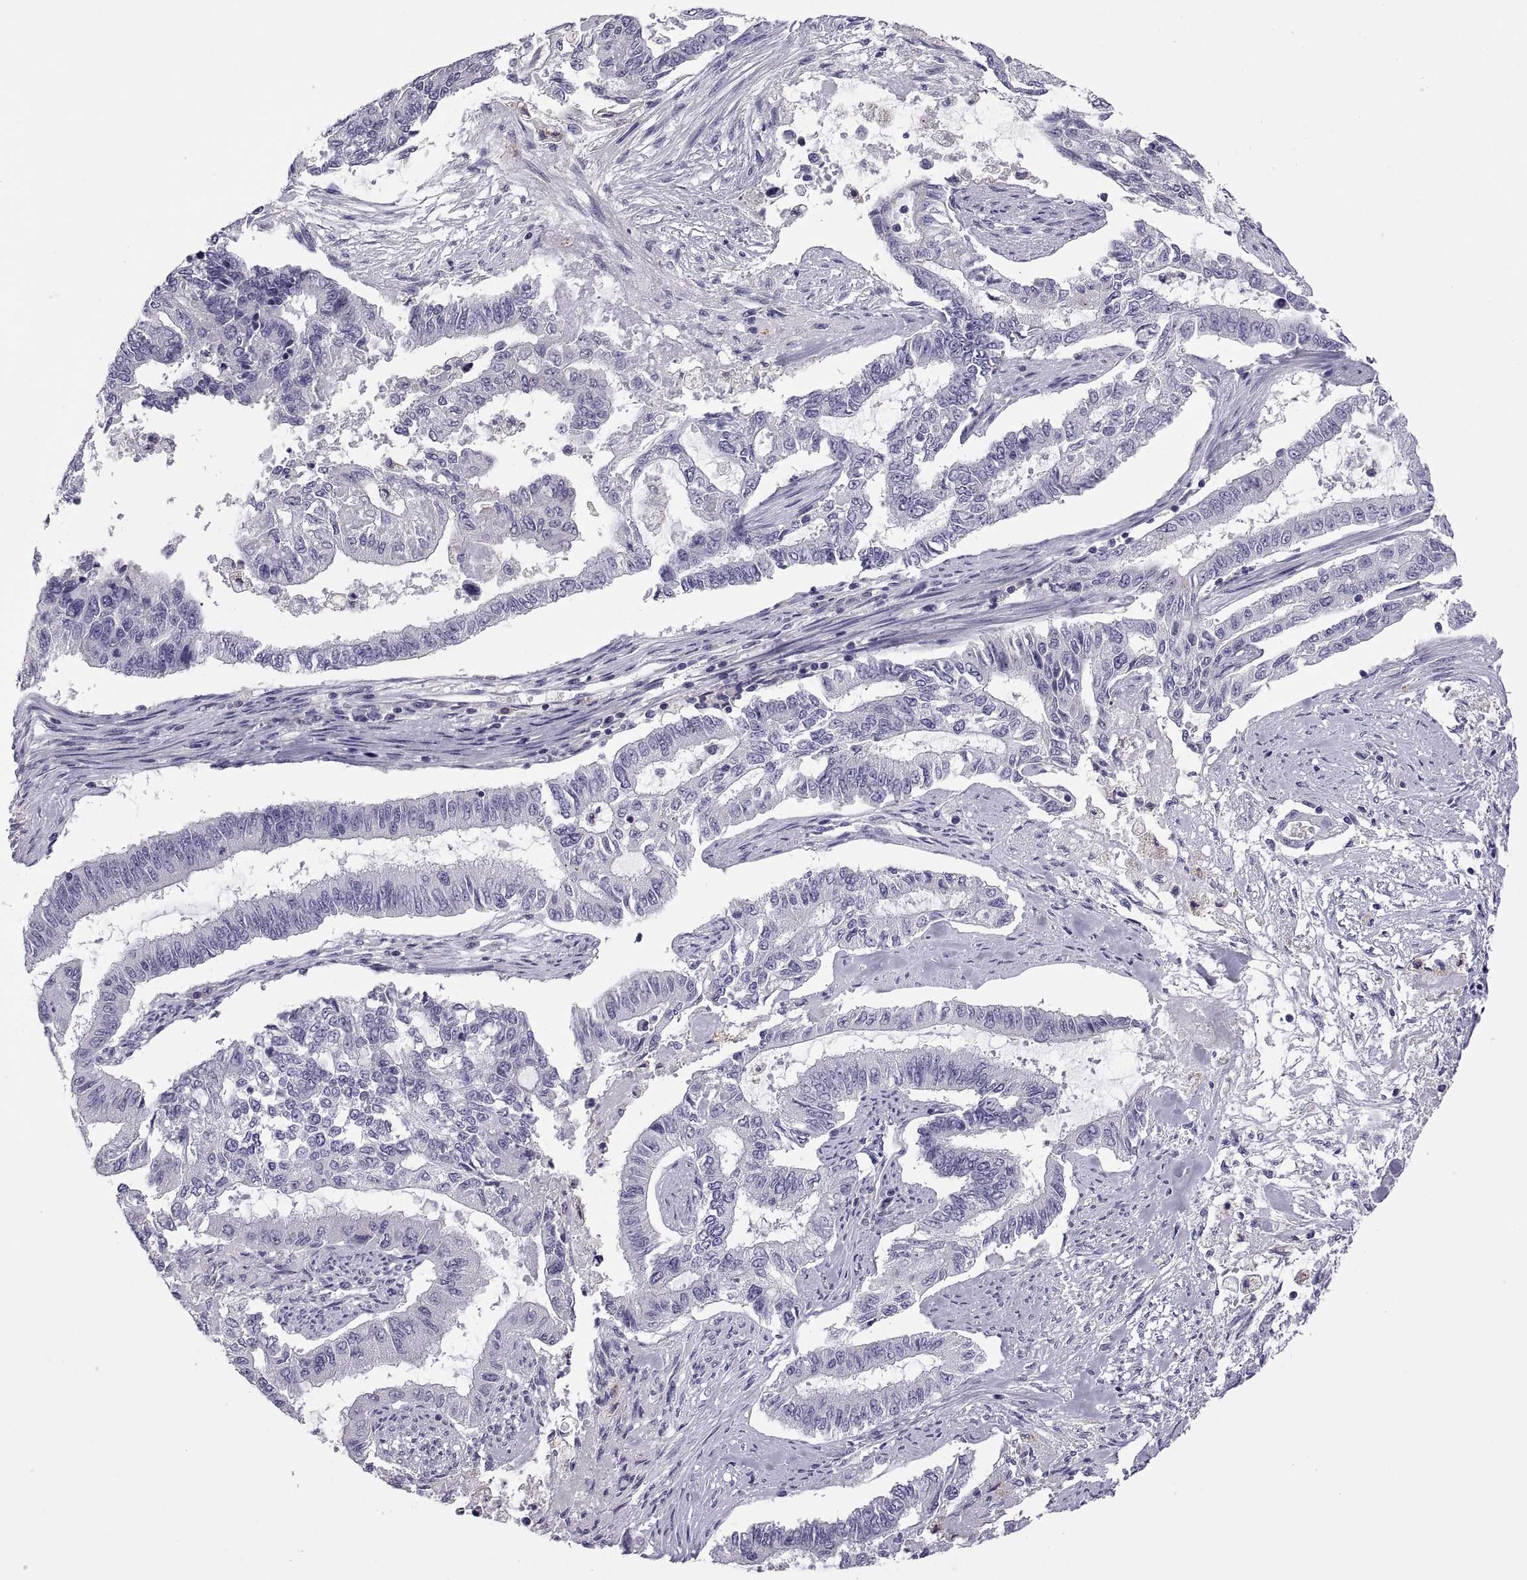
{"staining": {"intensity": "negative", "quantity": "none", "location": "none"}, "tissue": "endometrial cancer", "cell_type": "Tumor cells", "image_type": "cancer", "snomed": [{"axis": "morphology", "description": "Adenocarcinoma, NOS"}, {"axis": "topography", "description": "Uterus"}], "caption": "This is an immunohistochemistry (IHC) micrograph of adenocarcinoma (endometrial). There is no expression in tumor cells.", "gene": "RGS19", "patient": {"sex": "female", "age": 59}}